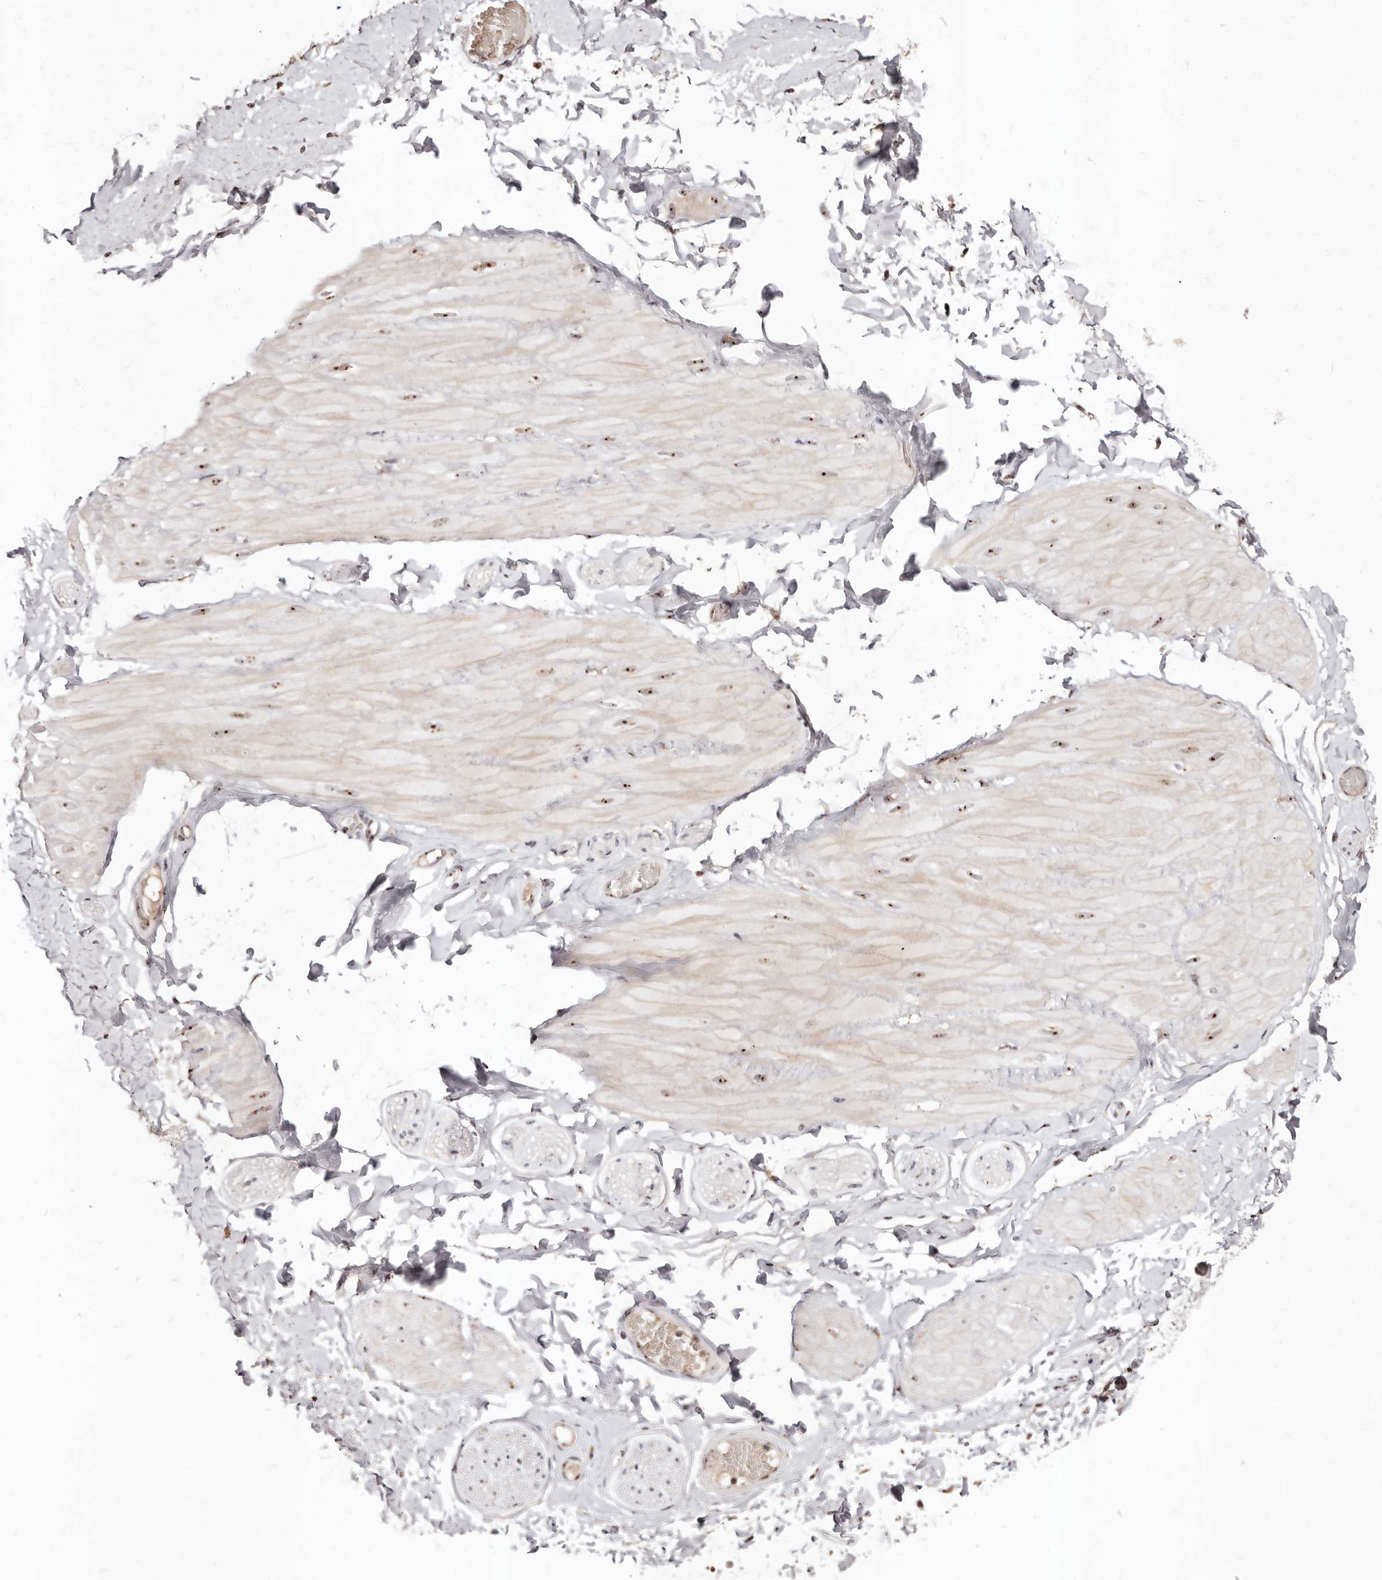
{"staining": {"intensity": "strong", "quantity": "25%-75%", "location": "nuclear"}, "tissue": "adipose tissue", "cell_type": "Adipocytes", "image_type": "normal", "snomed": [{"axis": "morphology", "description": "Normal tissue, NOS"}, {"axis": "topography", "description": "Adipose tissue"}, {"axis": "topography", "description": "Vascular tissue"}, {"axis": "topography", "description": "Peripheral nerve tissue"}], "caption": "Immunohistochemical staining of normal adipose tissue demonstrates strong nuclear protein expression in about 25%-75% of adipocytes. (DAB (3,3'-diaminobenzidine) IHC, brown staining for protein, blue staining for nuclei).", "gene": "APOL6", "patient": {"sex": "male", "age": 25}}